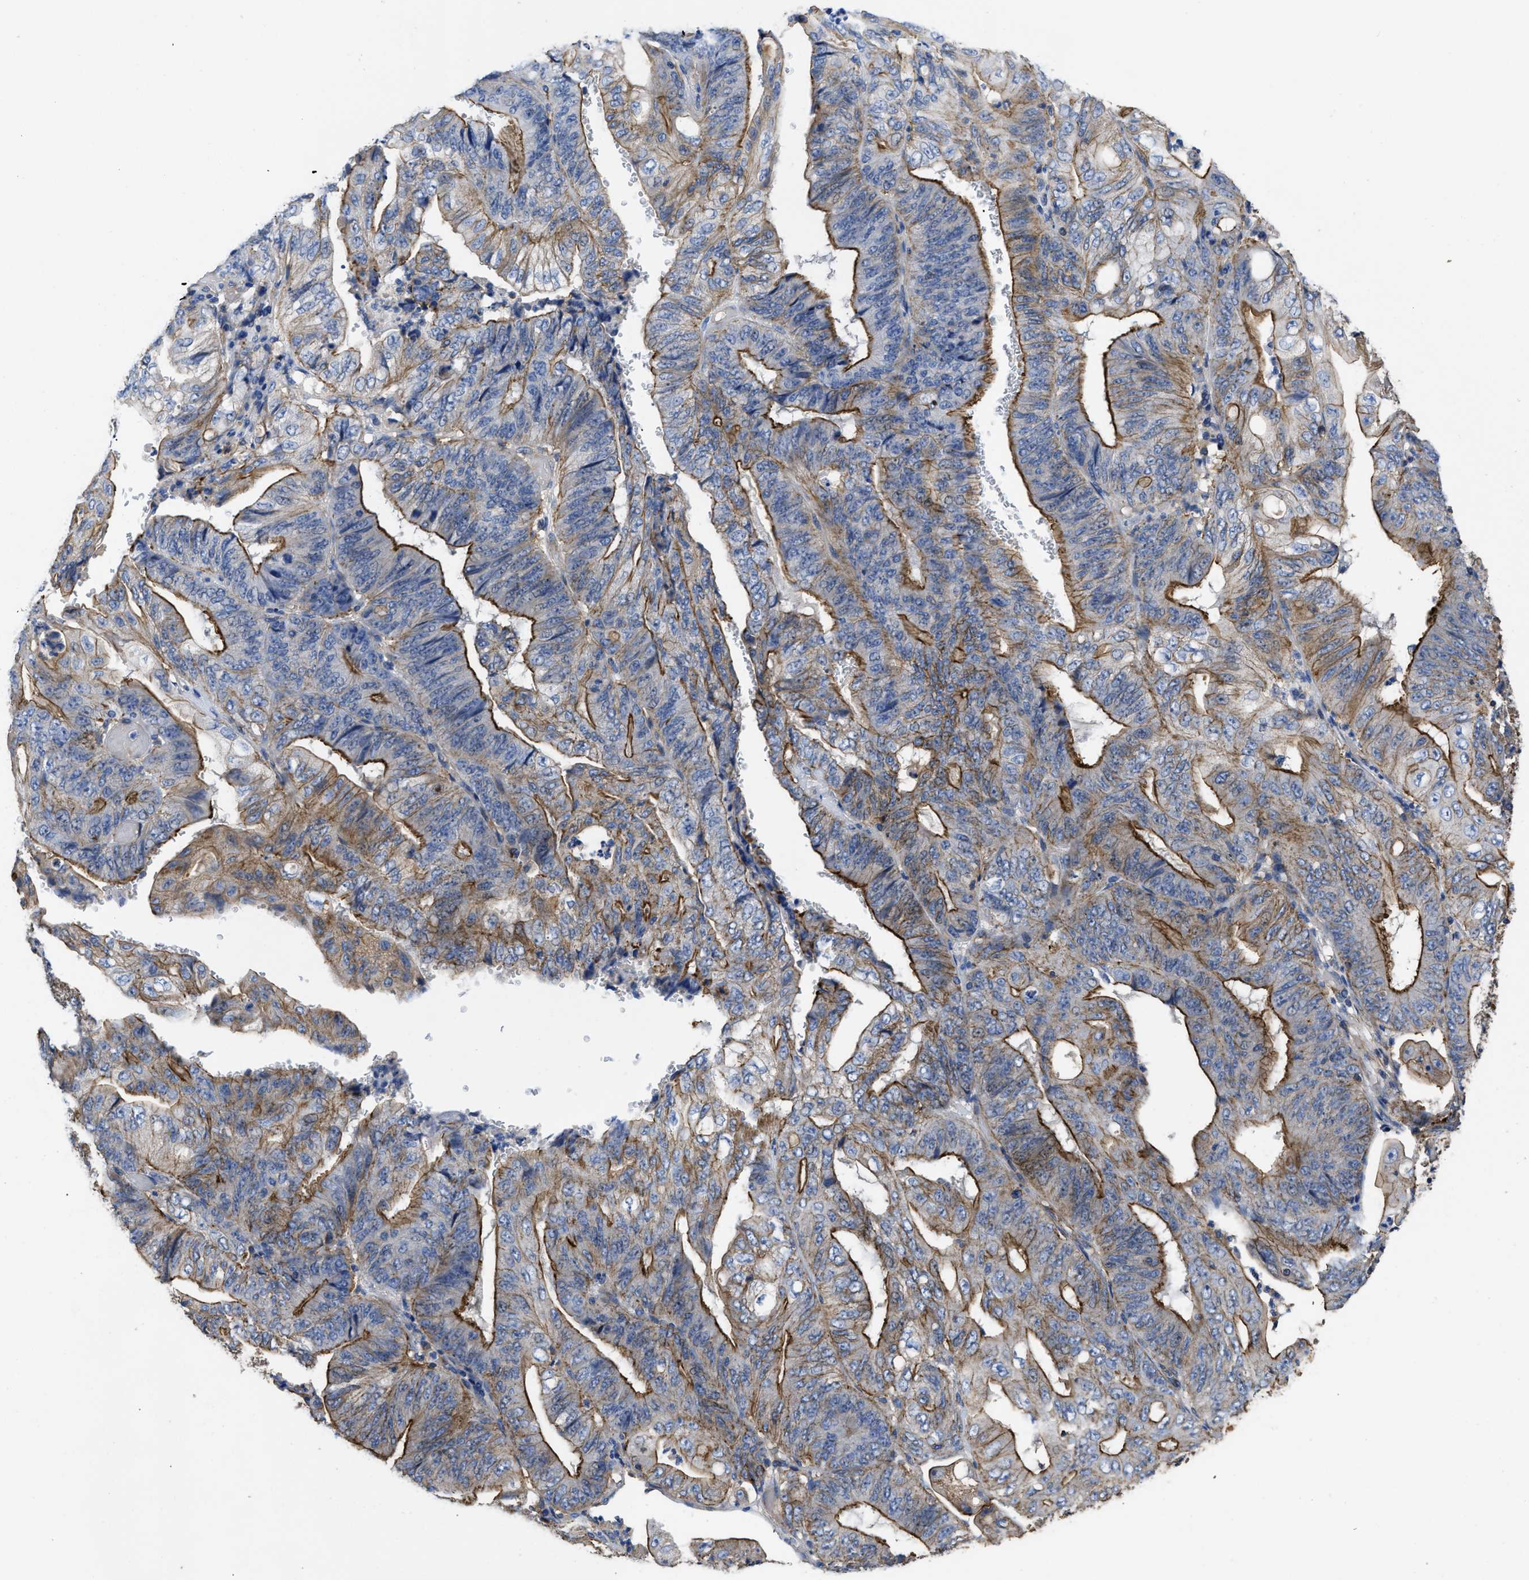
{"staining": {"intensity": "moderate", "quantity": ">75%", "location": "cytoplasmic/membranous"}, "tissue": "stomach cancer", "cell_type": "Tumor cells", "image_type": "cancer", "snomed": [{"axis": "morphology", "description": "Adenocarcinoma, NOS"}, {"axis": "topography", "description": "Stomach"}], "caption": "High-magnification brightfield microscopy of adenocarcinoma (stomach) stained with DAB (brown) and counterstained with hematoxylin (blue). tumor cells exhibit moderate cytoplasmic/membranous staining is present in approximately>75% of cells.", "gene": "USP4", "patient": {"sex": "female", "age": 73}}